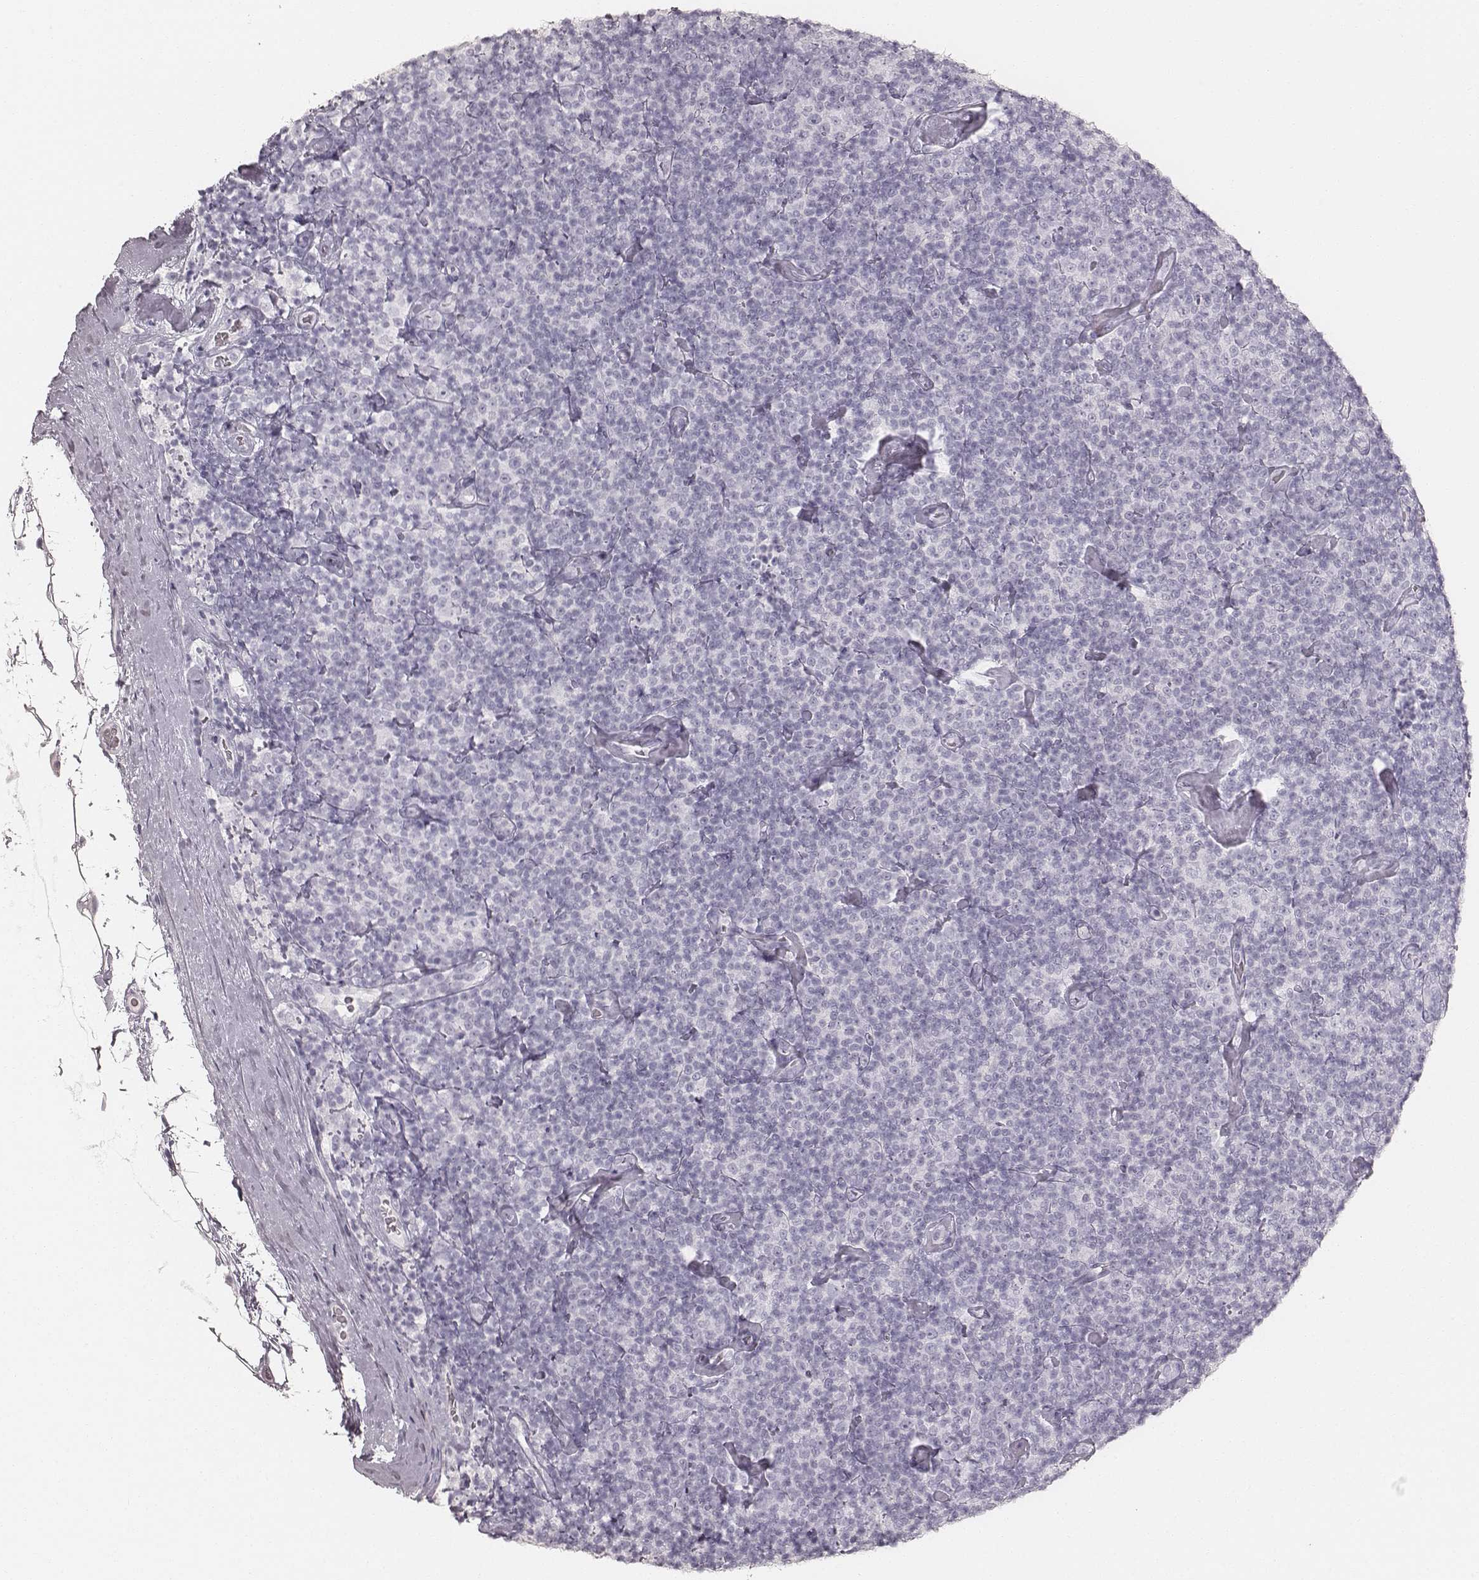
{"staining": {"intensity": "negative", "quantity": "none", "location": "none"}, "tissue": "lymphoma", "cell_type": "Tumor cells", "image_type": "cancer", "snomed": [{"axis": "morphology", "description": "Malignant lymphoma, non-Hodgkin's type, Low grade"}, {"axis": "topography", "description": "Lymph node"}], "caption": "This is a photomicrograph of immunohistochemistry (IHC) staining of low-grade malignant lymphoma, non-Hodgkin's type, which shows no expression in tumor cells.", "gene": "KRT34", "patient": {"sex": "male", "age": 81}}